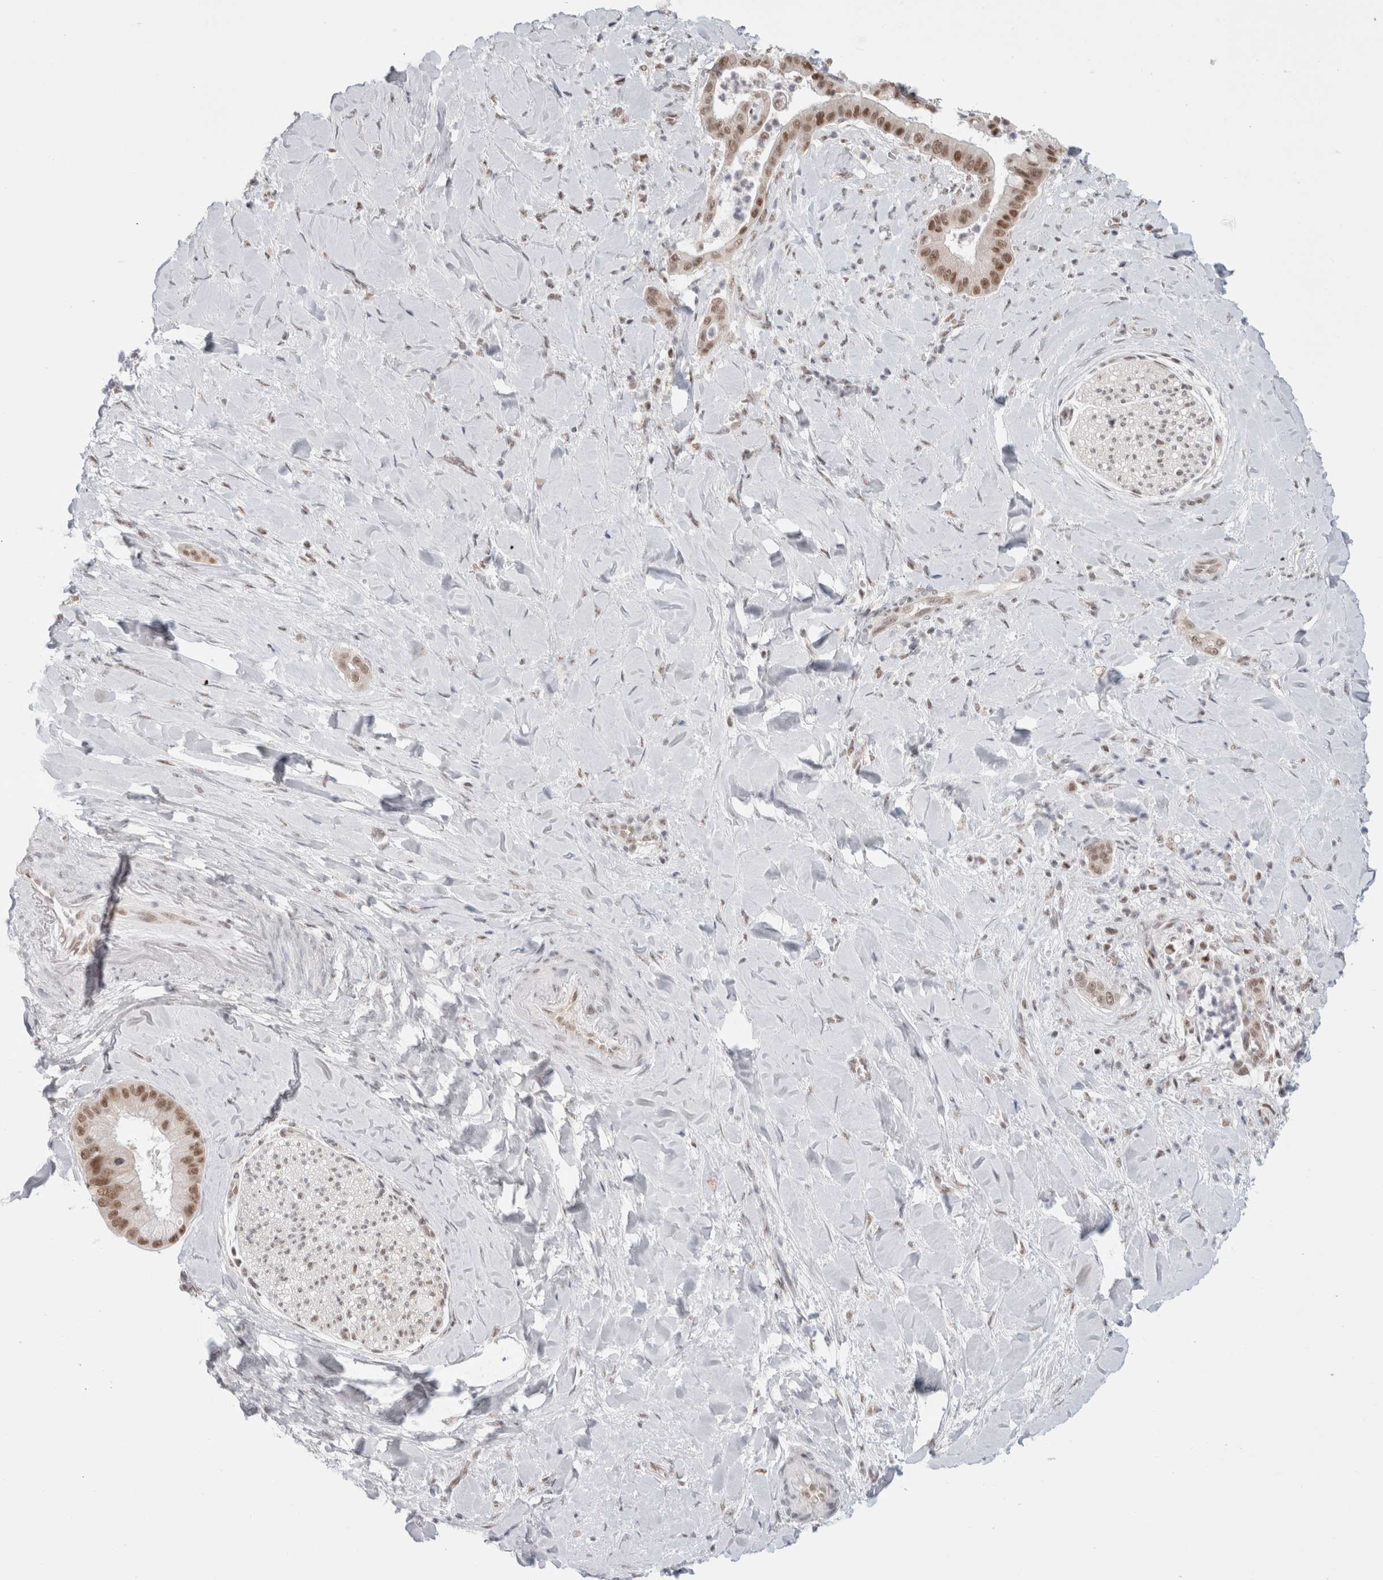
{"staining": {"intensity": "moderate", "quantity": ">75%", "location": "nuclear"}, "tissue": "liver cancer", "cell_type": "Tumor cells", "image_type": "cancer", "snomed": [{"axis": "morphology", "description": "Cholangiocarcinoma"}, {"axis": "topography", "description": "Liver"}], "caption": "Immunohistochemistry (IHC) photomicrograph of human liver cancer stained for a protein (brown), which reveals medium levels of moderate nuclear positivity in about >75% of tumor cells.", "gene": "TRMT12", "patient": {"sex": "female", "age": 54}}